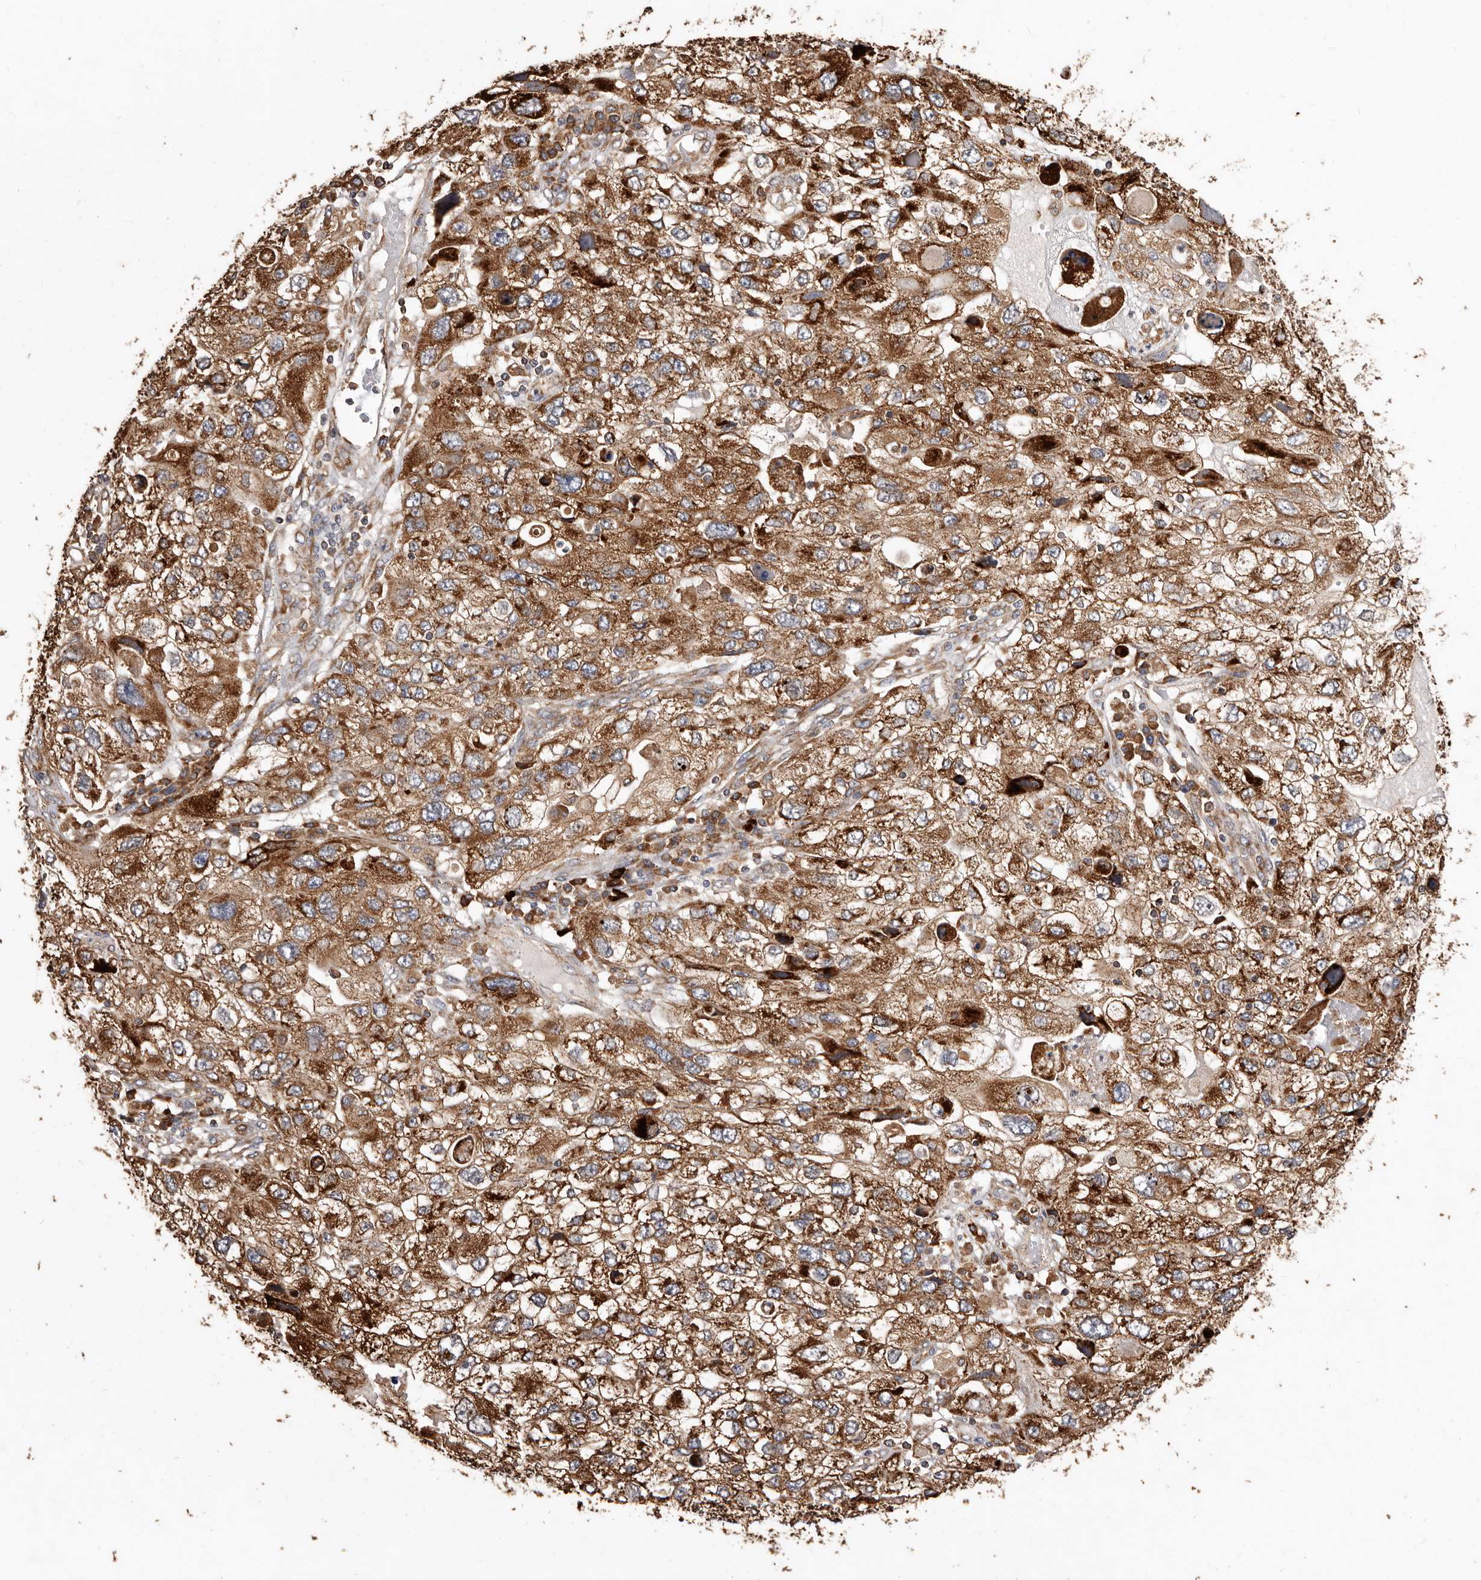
{"staining": {"intensity": "moderate", "quantity": ">75%", "location": "cytoplasmic/membranous"}, "tissue": "endometrial cancer", "cell_type": "Tumor cells", "image_type": "cancer", "snomed": [{"axis": "morphology", "description": "Adenocarcinoma, NOS"}, {"axis": "topography", "description": "Endometrium"}], "caption": "This micrograph shows endometrial adenocarcinoma stained with immunohistochemistry (IHC) to label a protein in brown. The cytoplasmic/membranous of tumor cells show moderate positivity for the protein. Nuclei are counter-stained blue.", "gene": "STEAP2", "patient": {"sex": "female", "age": 49}}